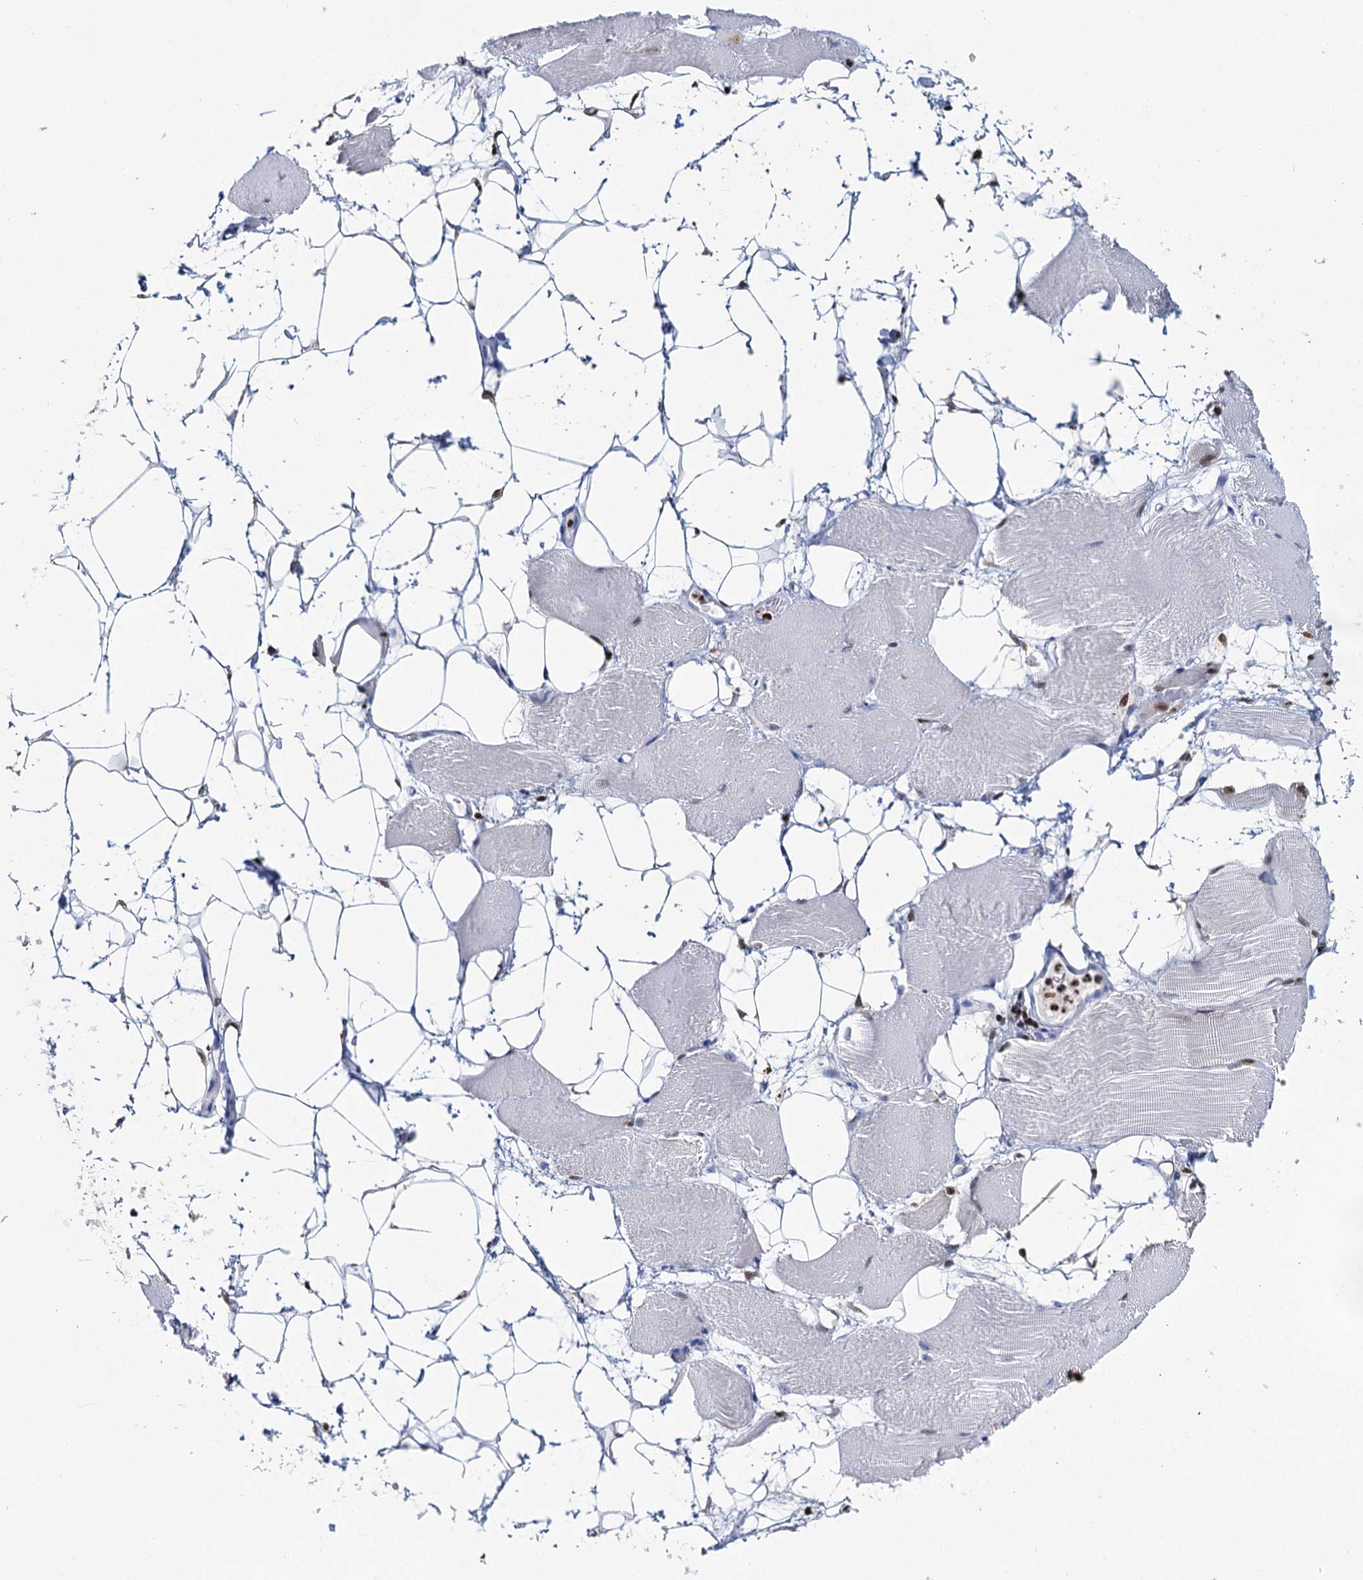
{"staining": {"intensity": "negative", "quantity": "none", "location": "none"}, "tissue": "skeletal muscle", "cell_type": "Myocytes", "image_type": "normal", "snomed": [{"axis": "morphology", "description": "Normal tissue, NOS"}, {"axis": "topography", "description": "Skeletal muscle"}, {"axis": "topography", "description": "Parathyroid gland"}], "caption": "DAB immunohistochemical staining of normal skeletal muscle displays no significant staining in myocytes.", "gene": "CELF2", "patient": {"sex": "female", "age": 37}}